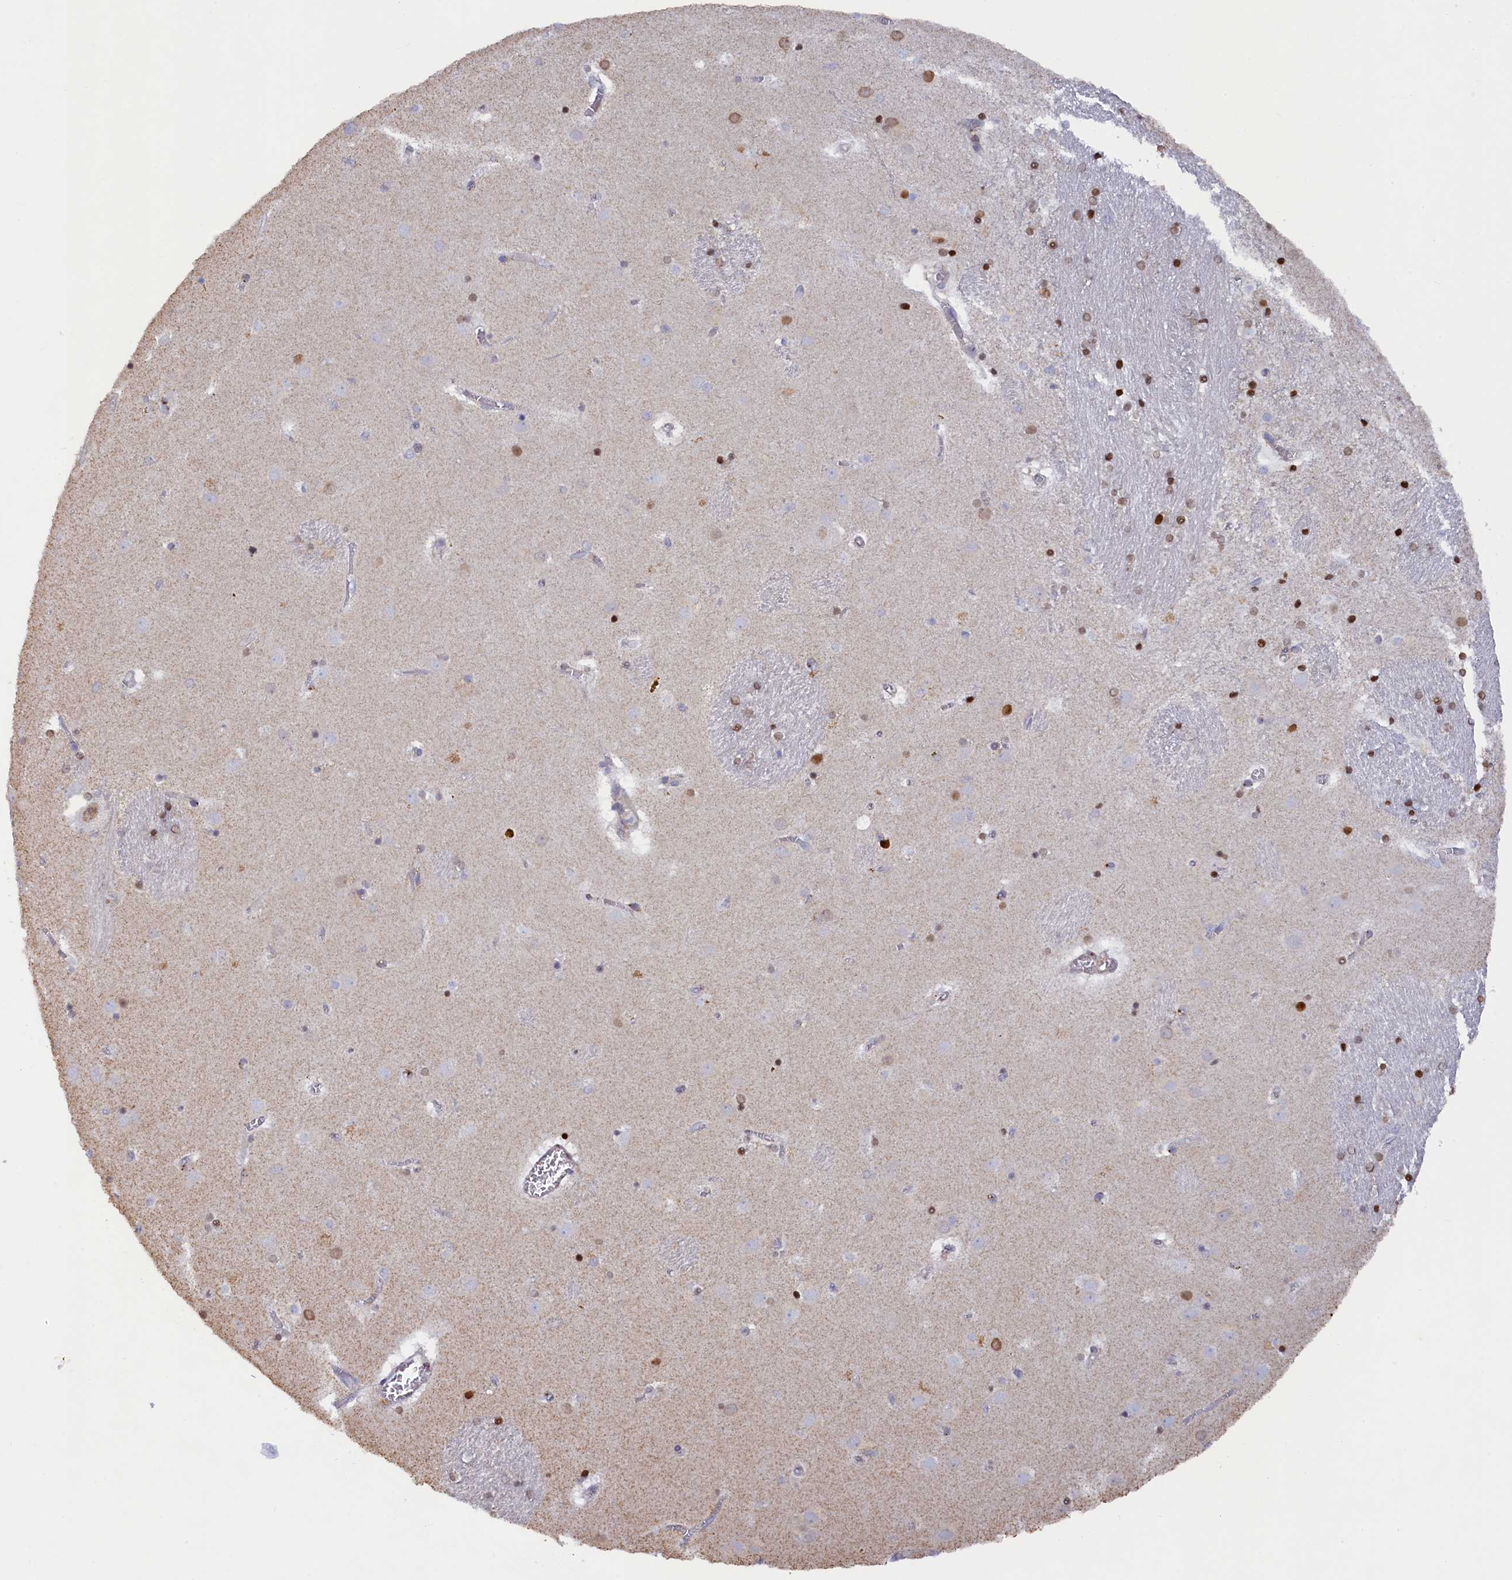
{"staining": {"intensity": "moderate", "quantity": "<25%", "location": "cytoplasmic/membranous"}, "tissue": "caudate", "cell_type": "Glial cells", "image_type": "normal", "snomed": [{"axis": "morphology", "description": "Normal tissue, NOS"}, {"axis": "topography", "description": "Lateral ventricle wall"}], "caption": "Caudate stained with DAB immunohistochemistry (IHC) displays low levels of moderate cytoplasmic/membranous staining in about <25% of glial cells.", "gene": "POGLUT3", "patient": {"sex": "male", "age": 70}}